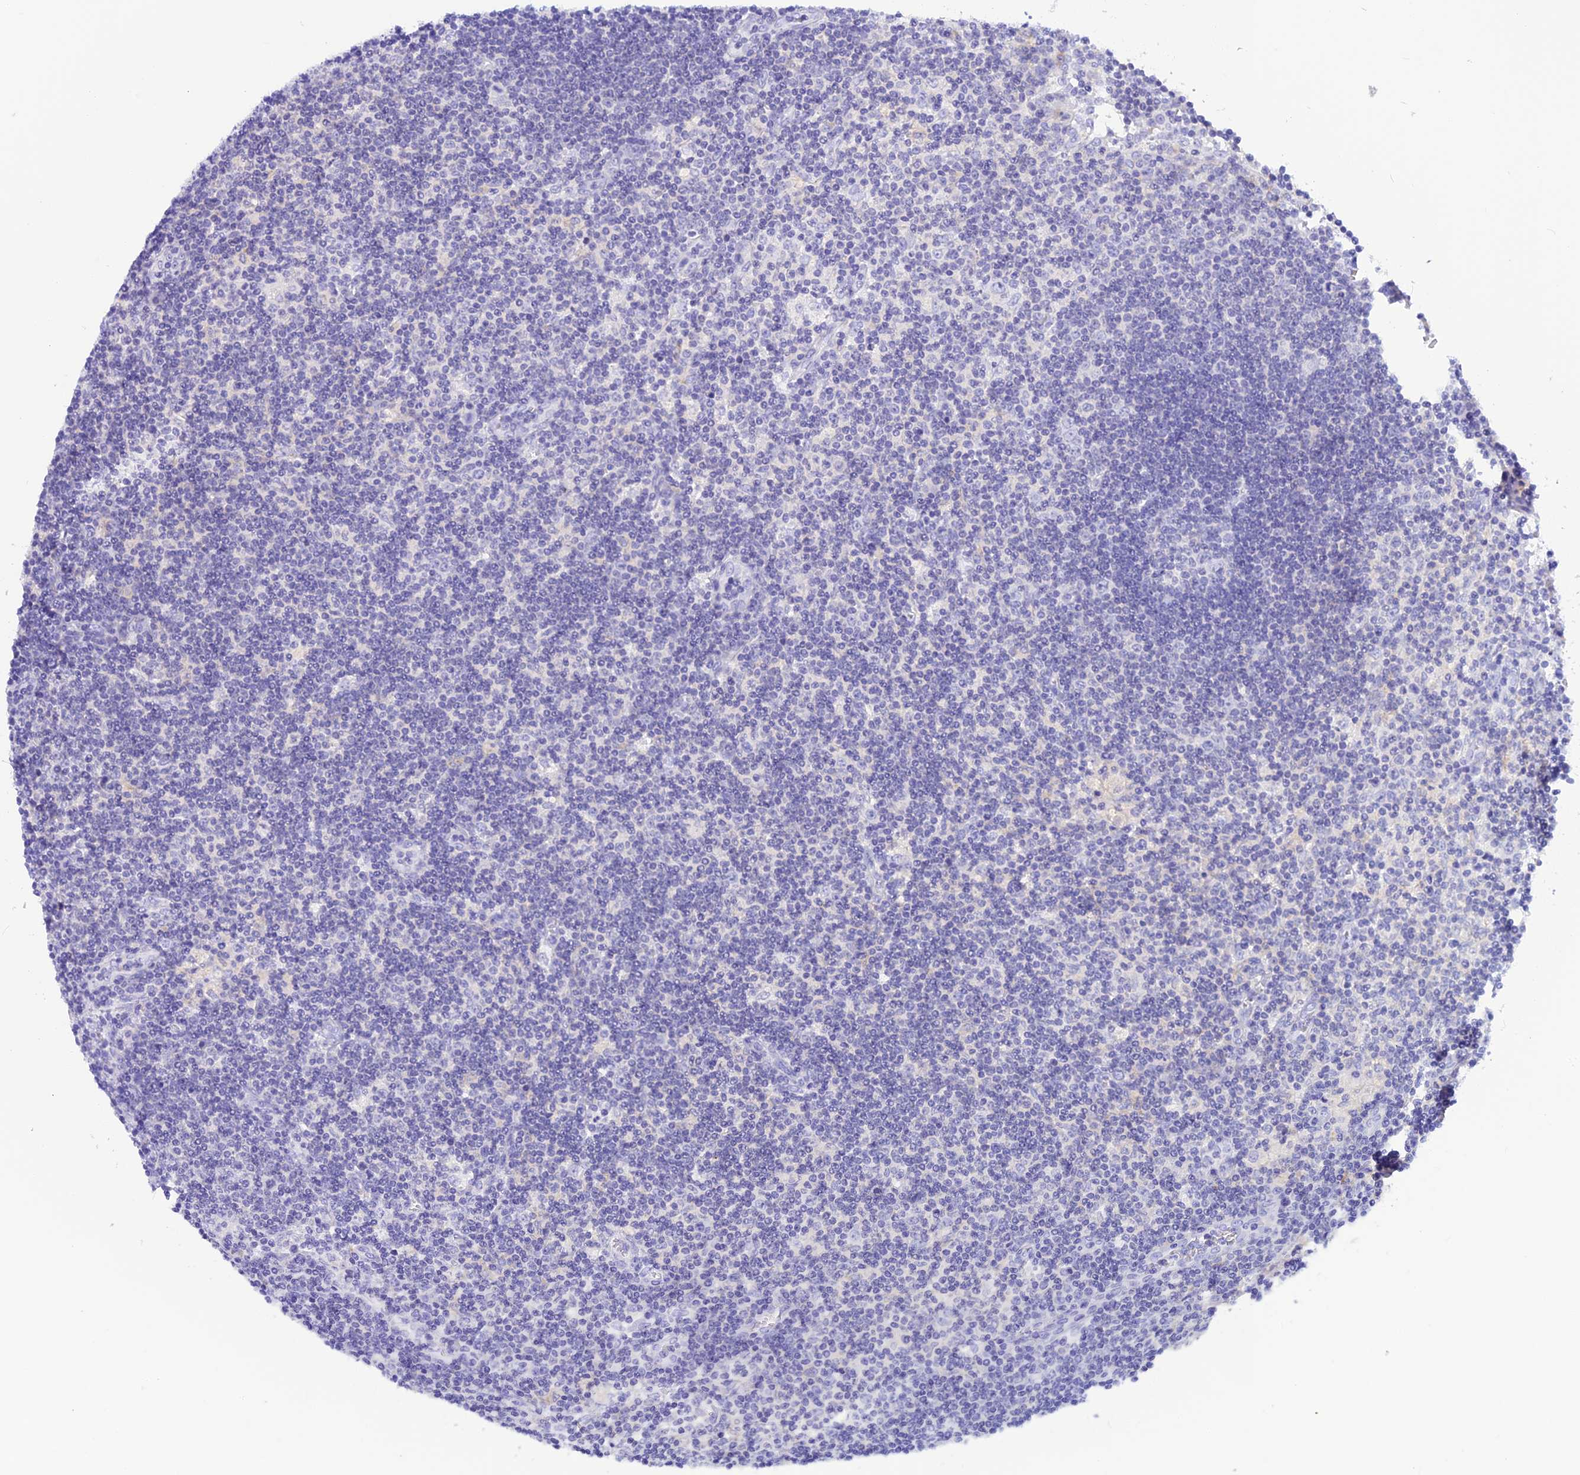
{"staining": {"intensity": "negative", "quantity": "none", "location": "none"}, "tissue": "lymph node", "cell_type": "Germinal center cells", "image_type": "normal", "snomed": [{"axis": "morphology", "description": "Normal tissue, NOS"}, {"axis": "topography", "description": "Lymph node"}], "caption": "An immunohistochemistry (IHC) micrograph of unremarkable lymph node is shown. There is no staining in germinal center cells of lymph node. The staining is performed using DAB brown chromogen with nuclei counter-stained in using hematoxylin.", "gene": "GLYATL1B", "patient": {"sex": "male", "age": 58}}